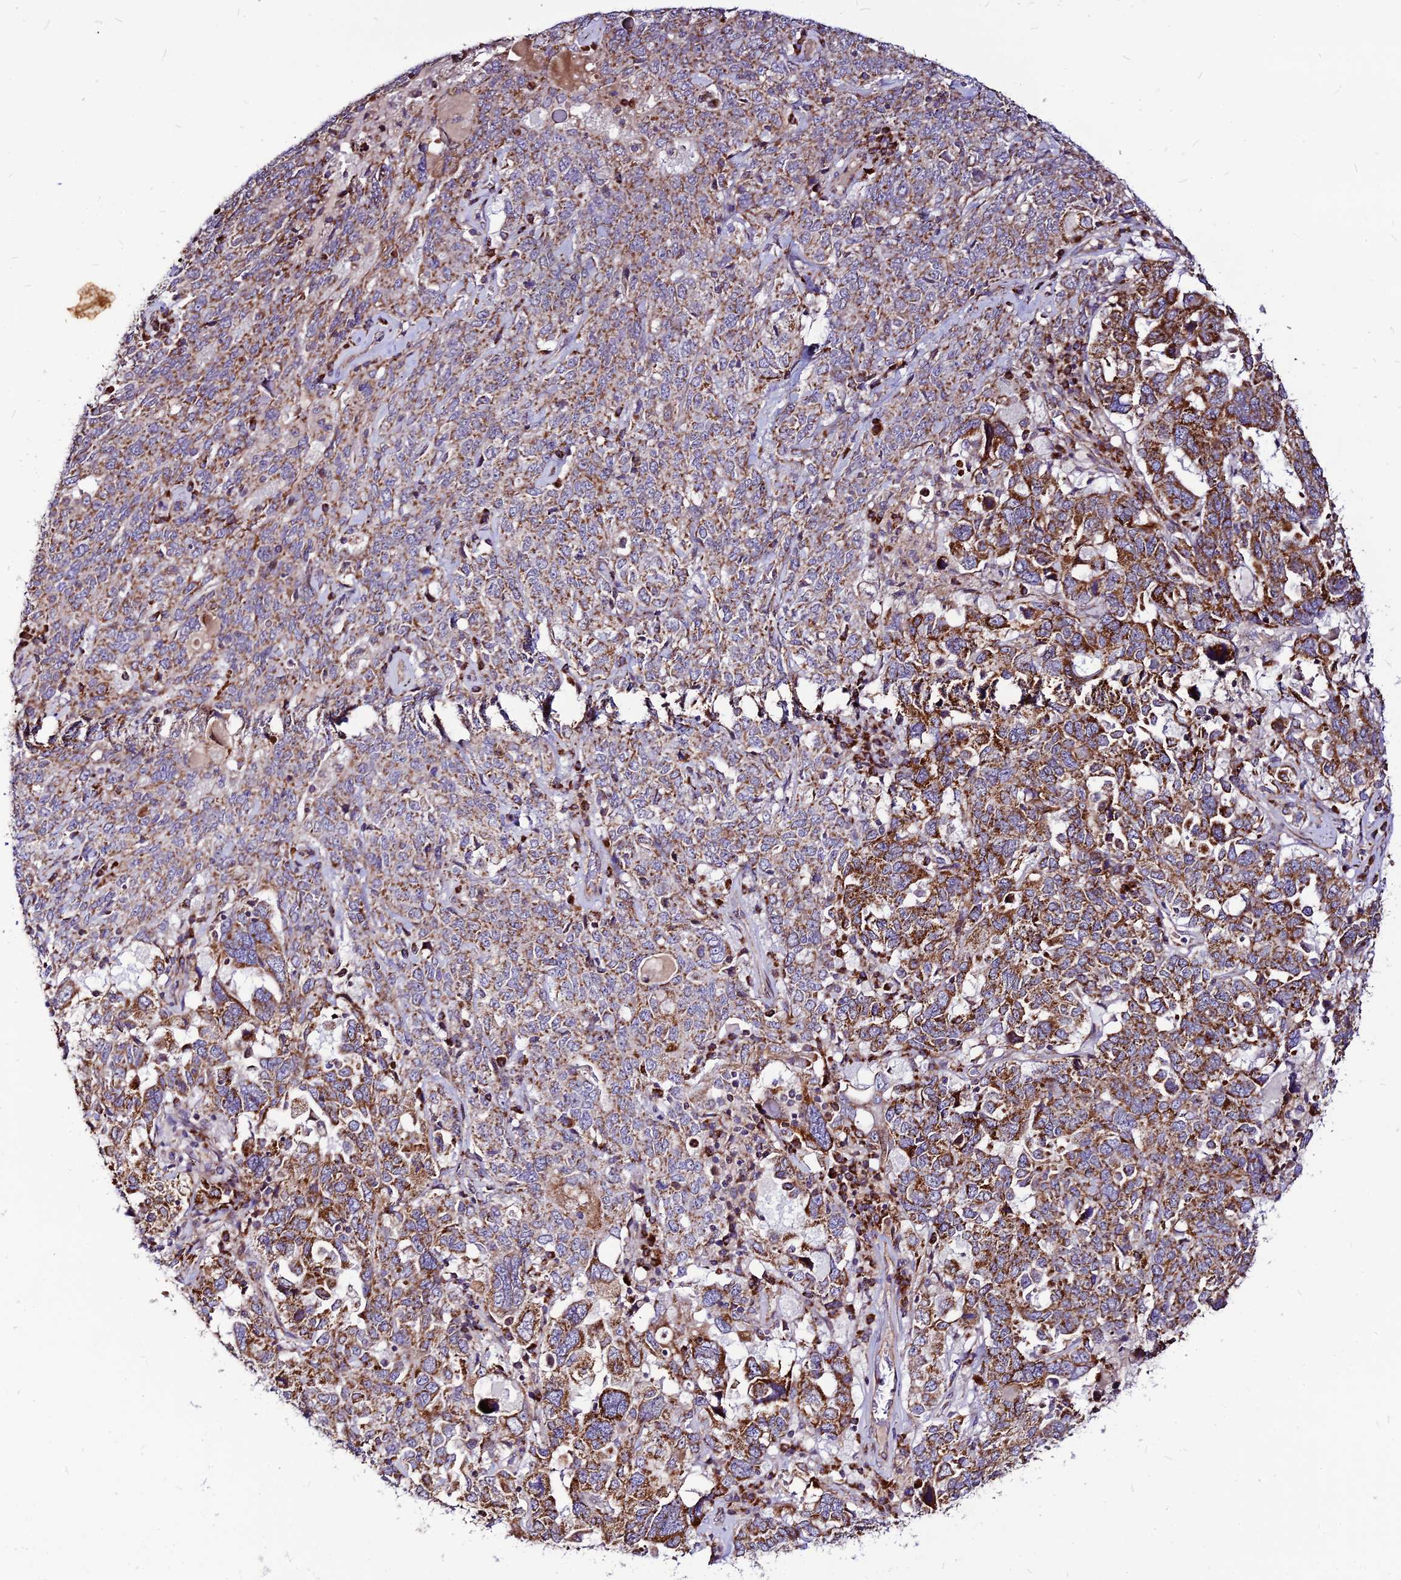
{"staining": {"intensity": "moderate", "quantity": ">75%", "location": "cytoplasmic/membranous"}, "tissue": "ovarian cancer", "cell_type": "Tumor cells", "image_type": "cancer", "snomed": [{"axis": "morphology", "description": "Carcinoma, endometroid"}, {"axis": "topography", "description": "Ovary"}], "caption": "Protein analysis of ovarian cancer tissue reveals moderate cytoplasmic/membranous positivity in approximately >75% of tumor cells. The protein is stained brown, and the nuclei are stained in blue (DAB (3,3'-diaminobenzidine) IHC with brightfield microscopy, high magnification).", "gene": "ECI1", "patient": {"sex": "female", "age": 62}}